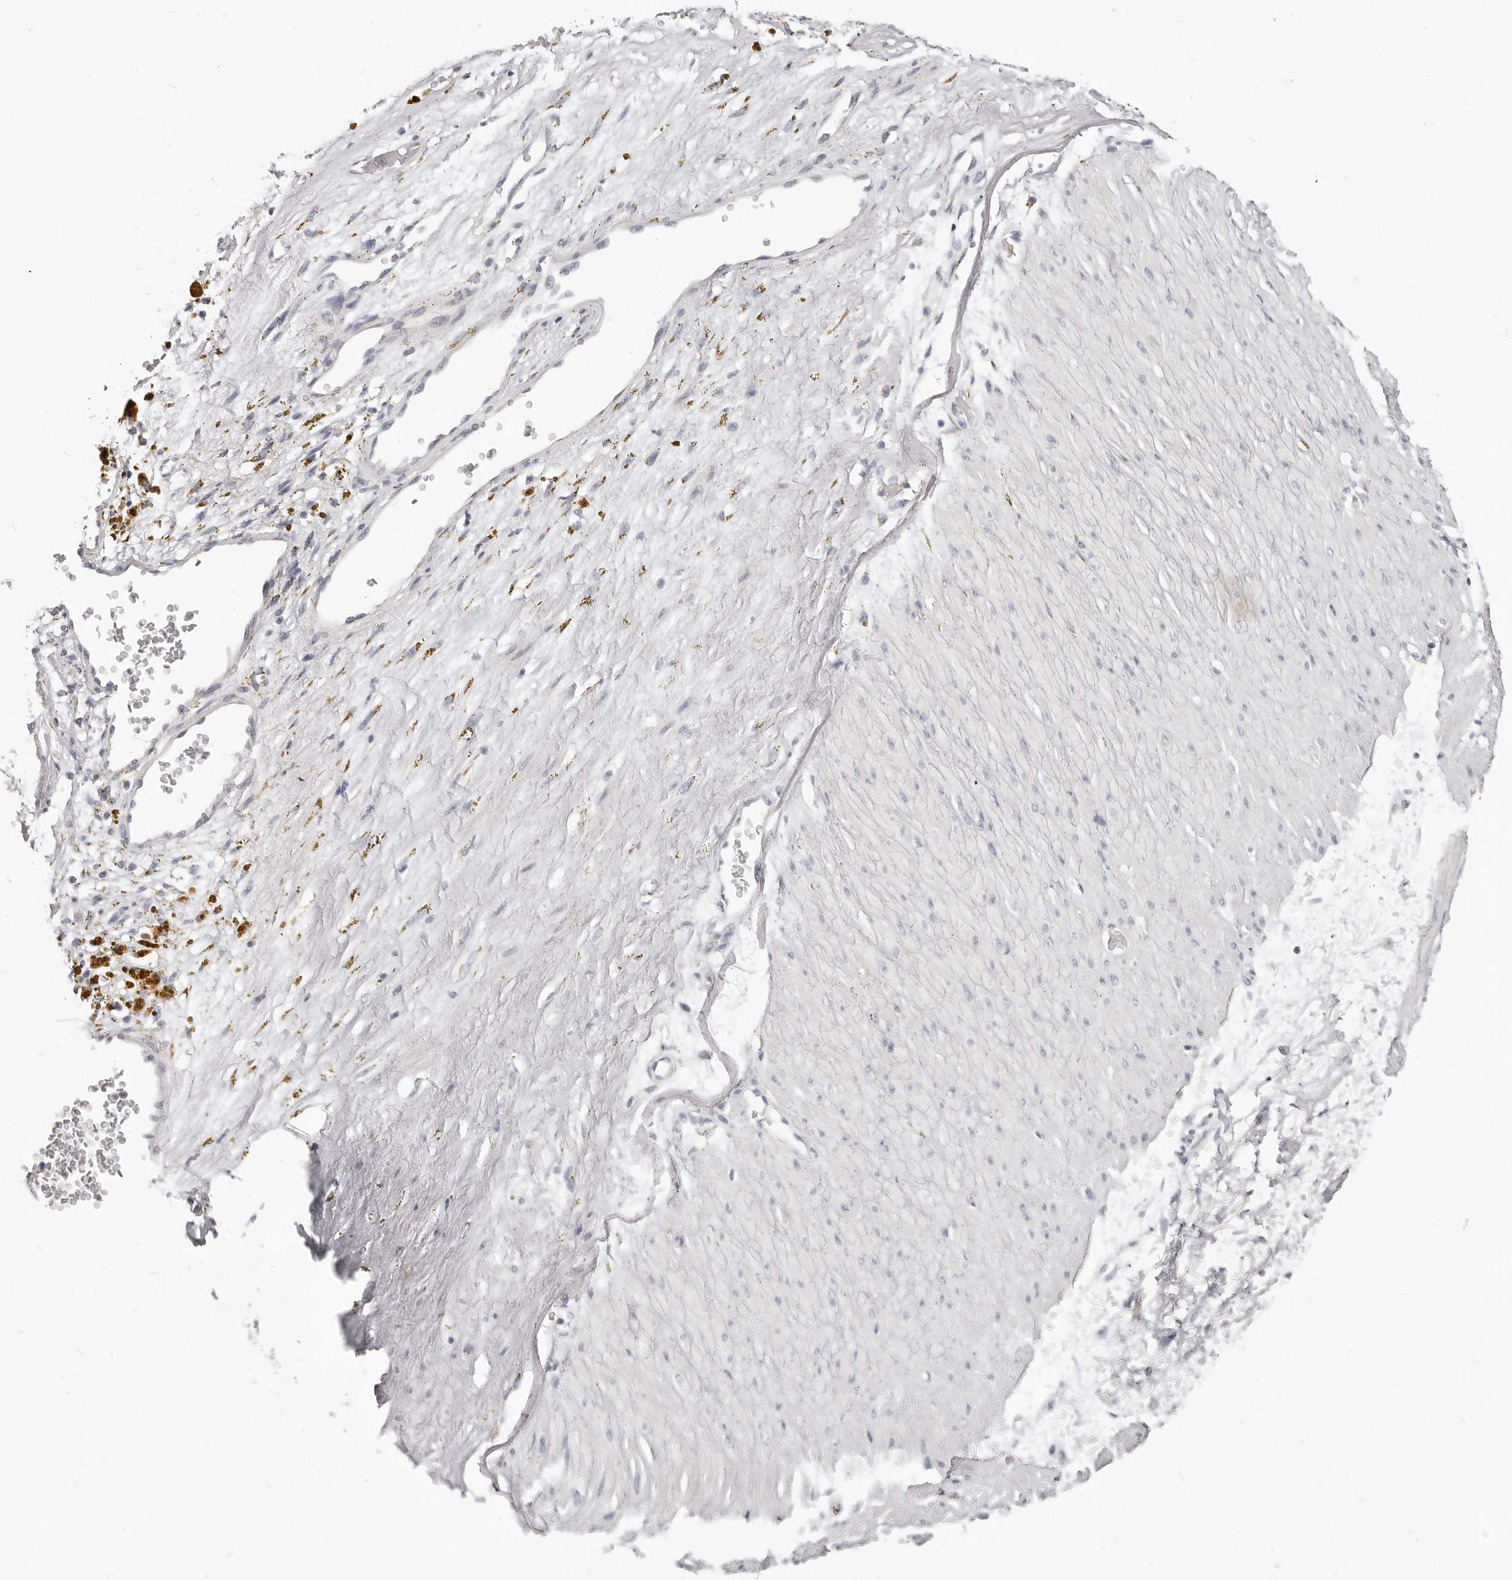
{"staining": {"intensity": "negative", "quantity": "none", "location": "none"}, "tissue": "soft tissue", "cell_type": "Fibroblasts", "image_type": "normal", "snomed": [{"axis": "morphology", "description": "Normal tissue, NOS"}, {"axis": "topography", "description": "Soft tissue"}], "caption": "This is an immunohistochemistry image of unremarkable soft tissue. There is no positivity in fibroblasts.", "gene": "TMEM63B", "patient": {"sex": "male", "age": 72}}